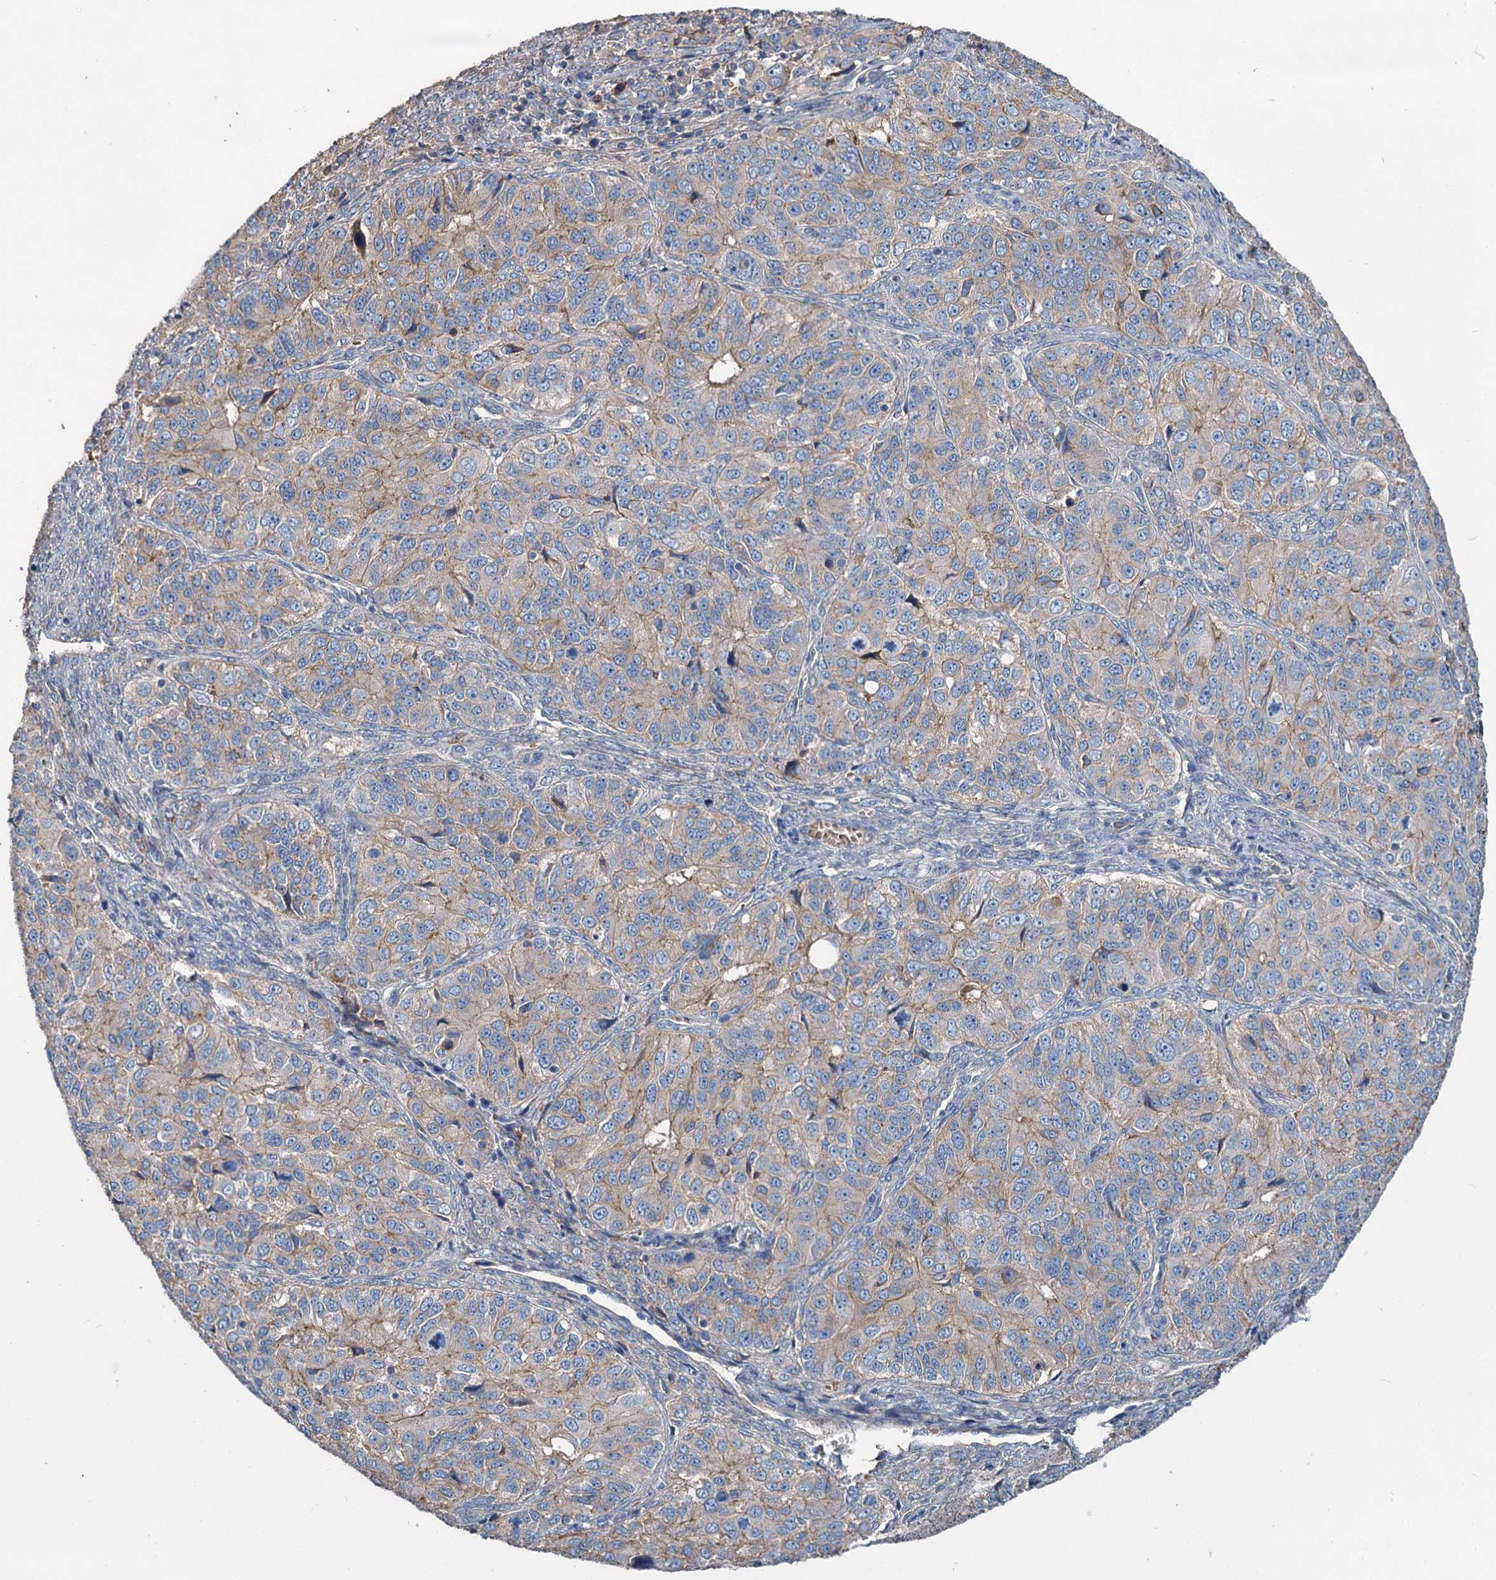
{"staining": {"intensity": "weak", "quantity": "25%-75%", "location": "cytoplasmic/membranous"}, "tissue": "ovarian cancer", "cell_type": "Tumor cells", "image_type": "cancer", "snomed": [{"axis": "morphology", "description": "Carcinoma, endometroid"}, {"axis": "topography", "description": "Ovary"}], "caption": "A brown stain highlights weak cytoplasmic/membranous staining of a protein in human ovarian endometroid carcinoma tumor cells.", "gene": "URAD", "patient": {"sex": "female", "age": 51}}